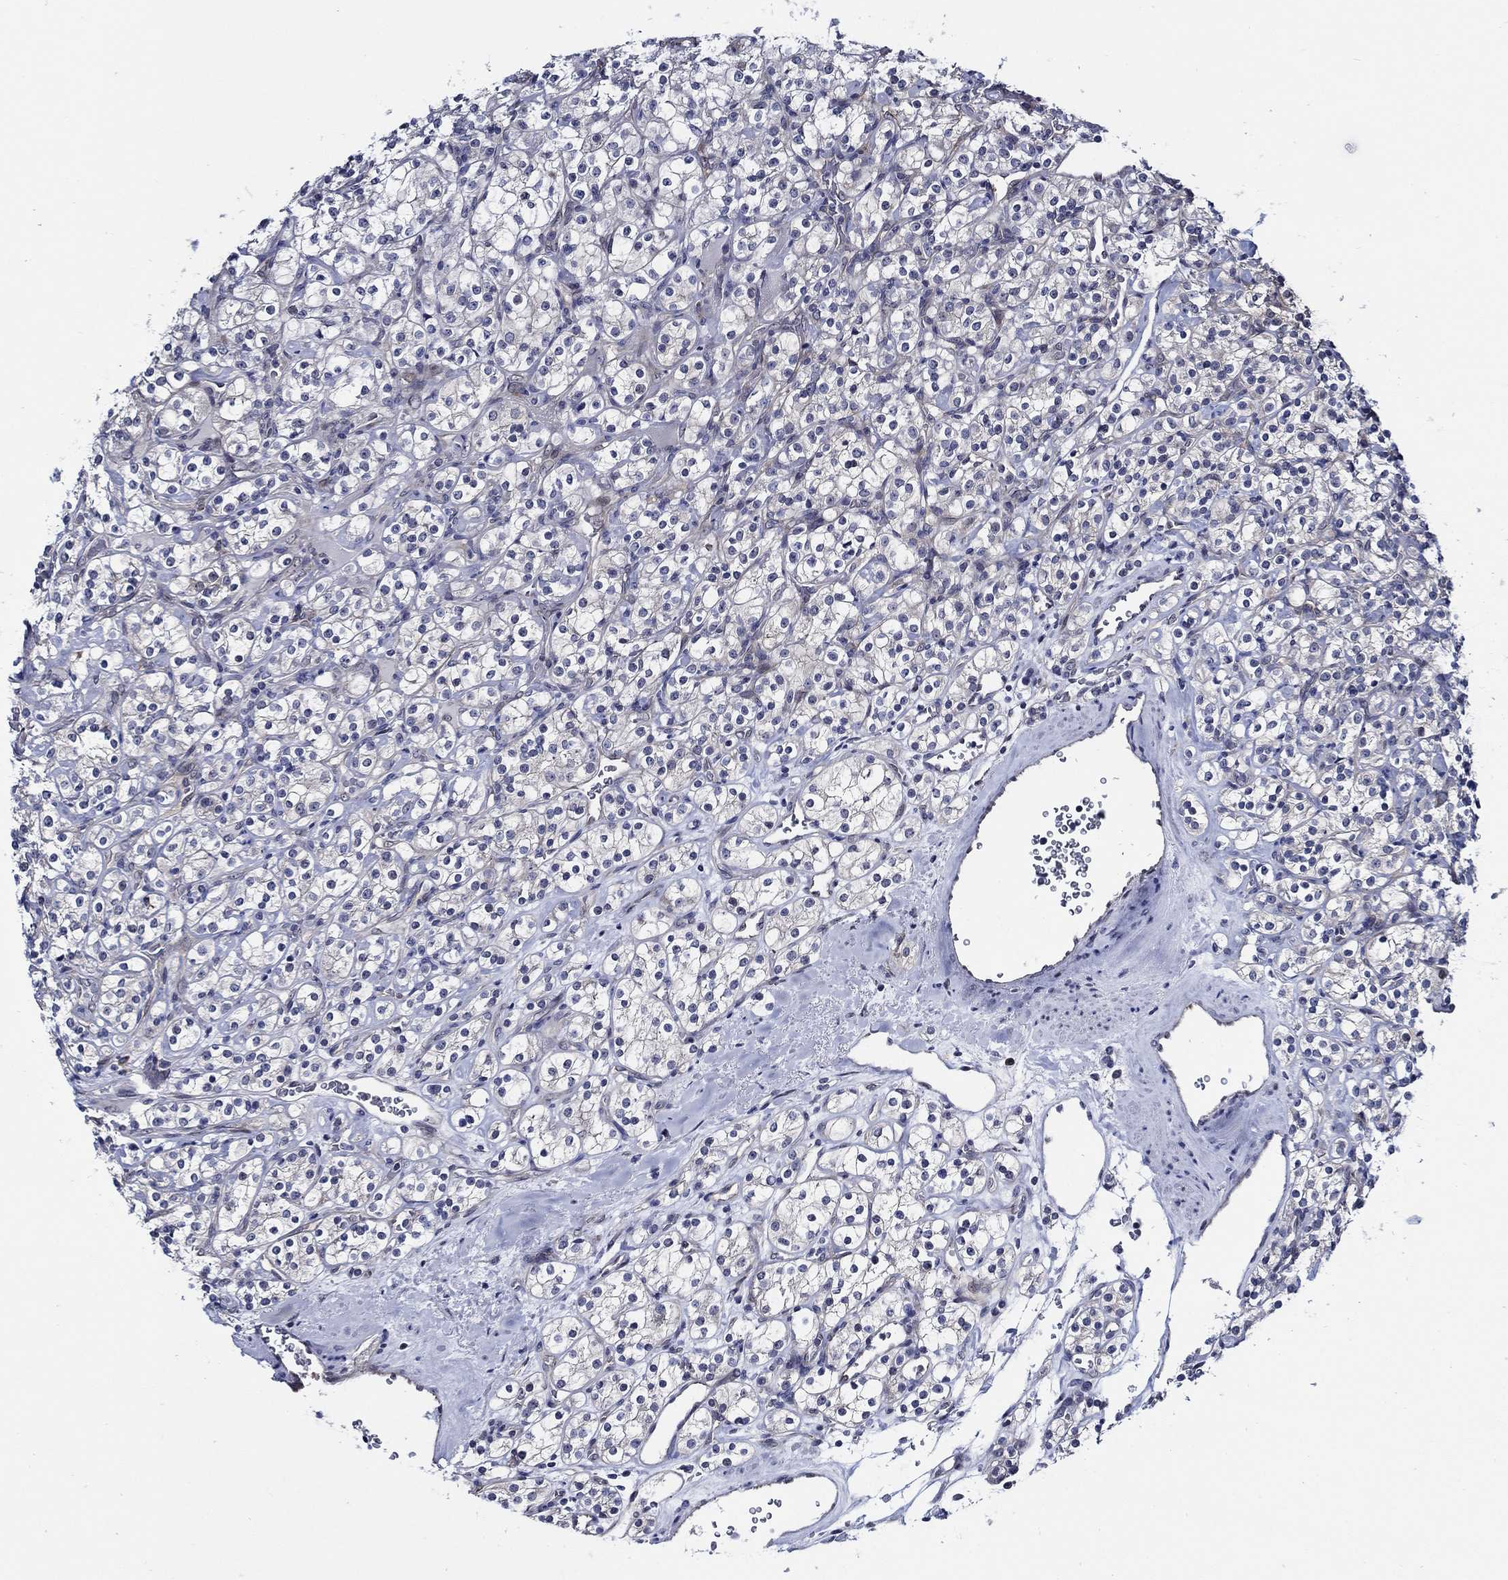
{"staining": {"intensity": "negative", "quantity": "none", "location": "none"}, "tissue": "renal cancer", "cell_type": "Tumor cells", "image_type": "cancer", "snomed": [{"axis": "morphology", "description": "Adenocarcinoma, NOS"}, {"axis": "topography", "description": "Kidney"}], "caption": "High power microscopy photomicrograph of an IHC photomicrograph of renal adenocarcinoma, revealing no significant staining in tumor cells.", "gene": "C8orf48", "patient": {"sex": "male", "age": 77}}